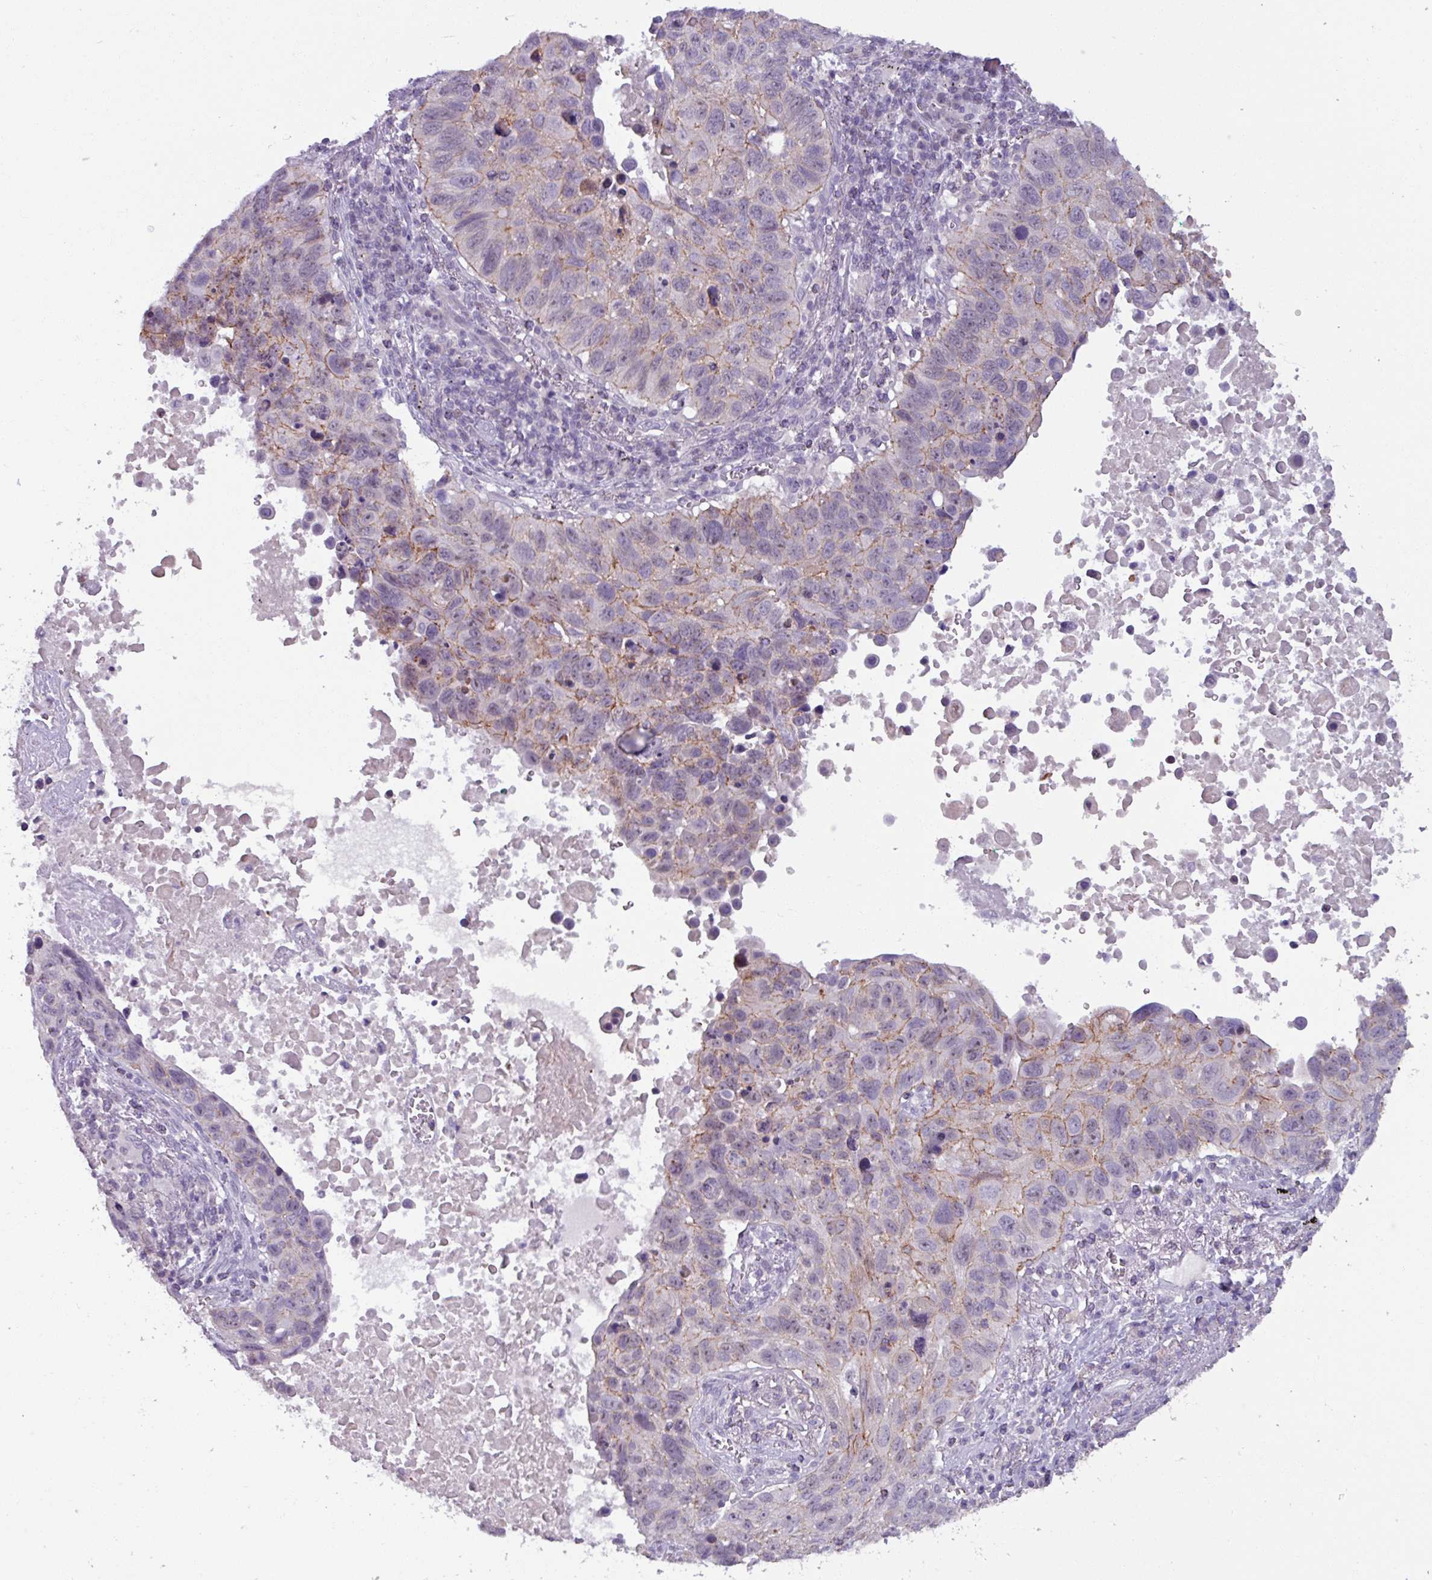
{"staining": {"intensity": "weak", "quantity": "25%-75%", "location": "cytoplasmic/membranous"}, "tissue": "lung cancer", "cell_type": "Tumor cells", "image_type": "cancer", "snomed": [{"axis": "morphology", "description": "Squamous cell carcinoma, NOS"}, {"axis": "topography", "description": "Lung"}], "caption": "Human lung squamous cell carcinoma stained with a protein marker reveals weak staining in tumor cells.", "gene": "PNMA6A", "patient": {"sex": "male", "age": 66}}